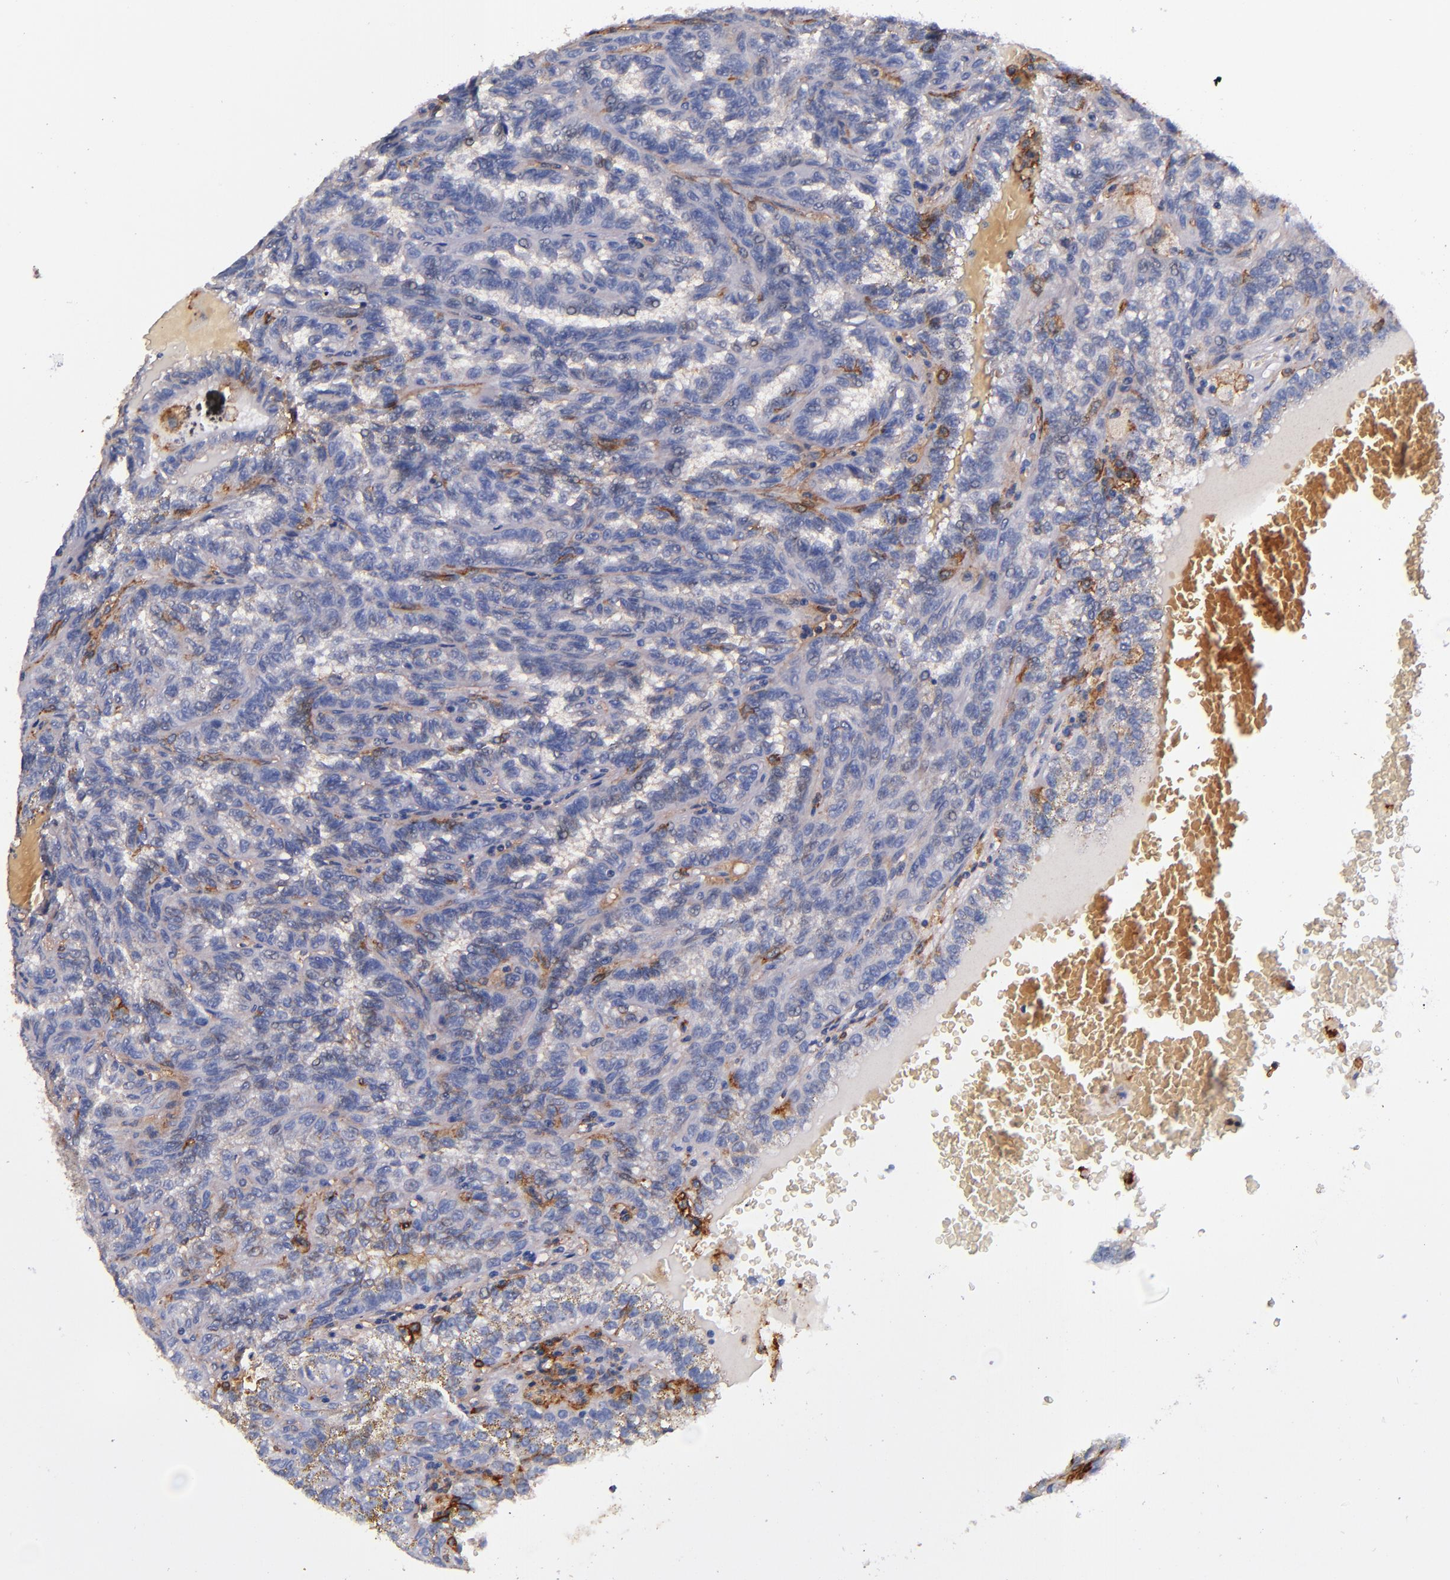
{"staining": {"intensity": "negative", "quantity": "none", "location": "none"}, "tissue": "renal cancer", "cell_type": "Tumor cells", "image_type": "cancer", "snomed": [{"axis": "morphology", "description": "Inflammation, NOS"}, {"axis": "morphology", "description": "Adenocarcinoma, NOS"}, {"axis": "topography", "description": "Kidney"}], "caption": "This is an immunohistochemistry image of adenocarcinoma (renal). There is no expression in tumor cells.", "gene": "SIRPA", "patient": {"sex": "male", "age": 68}}